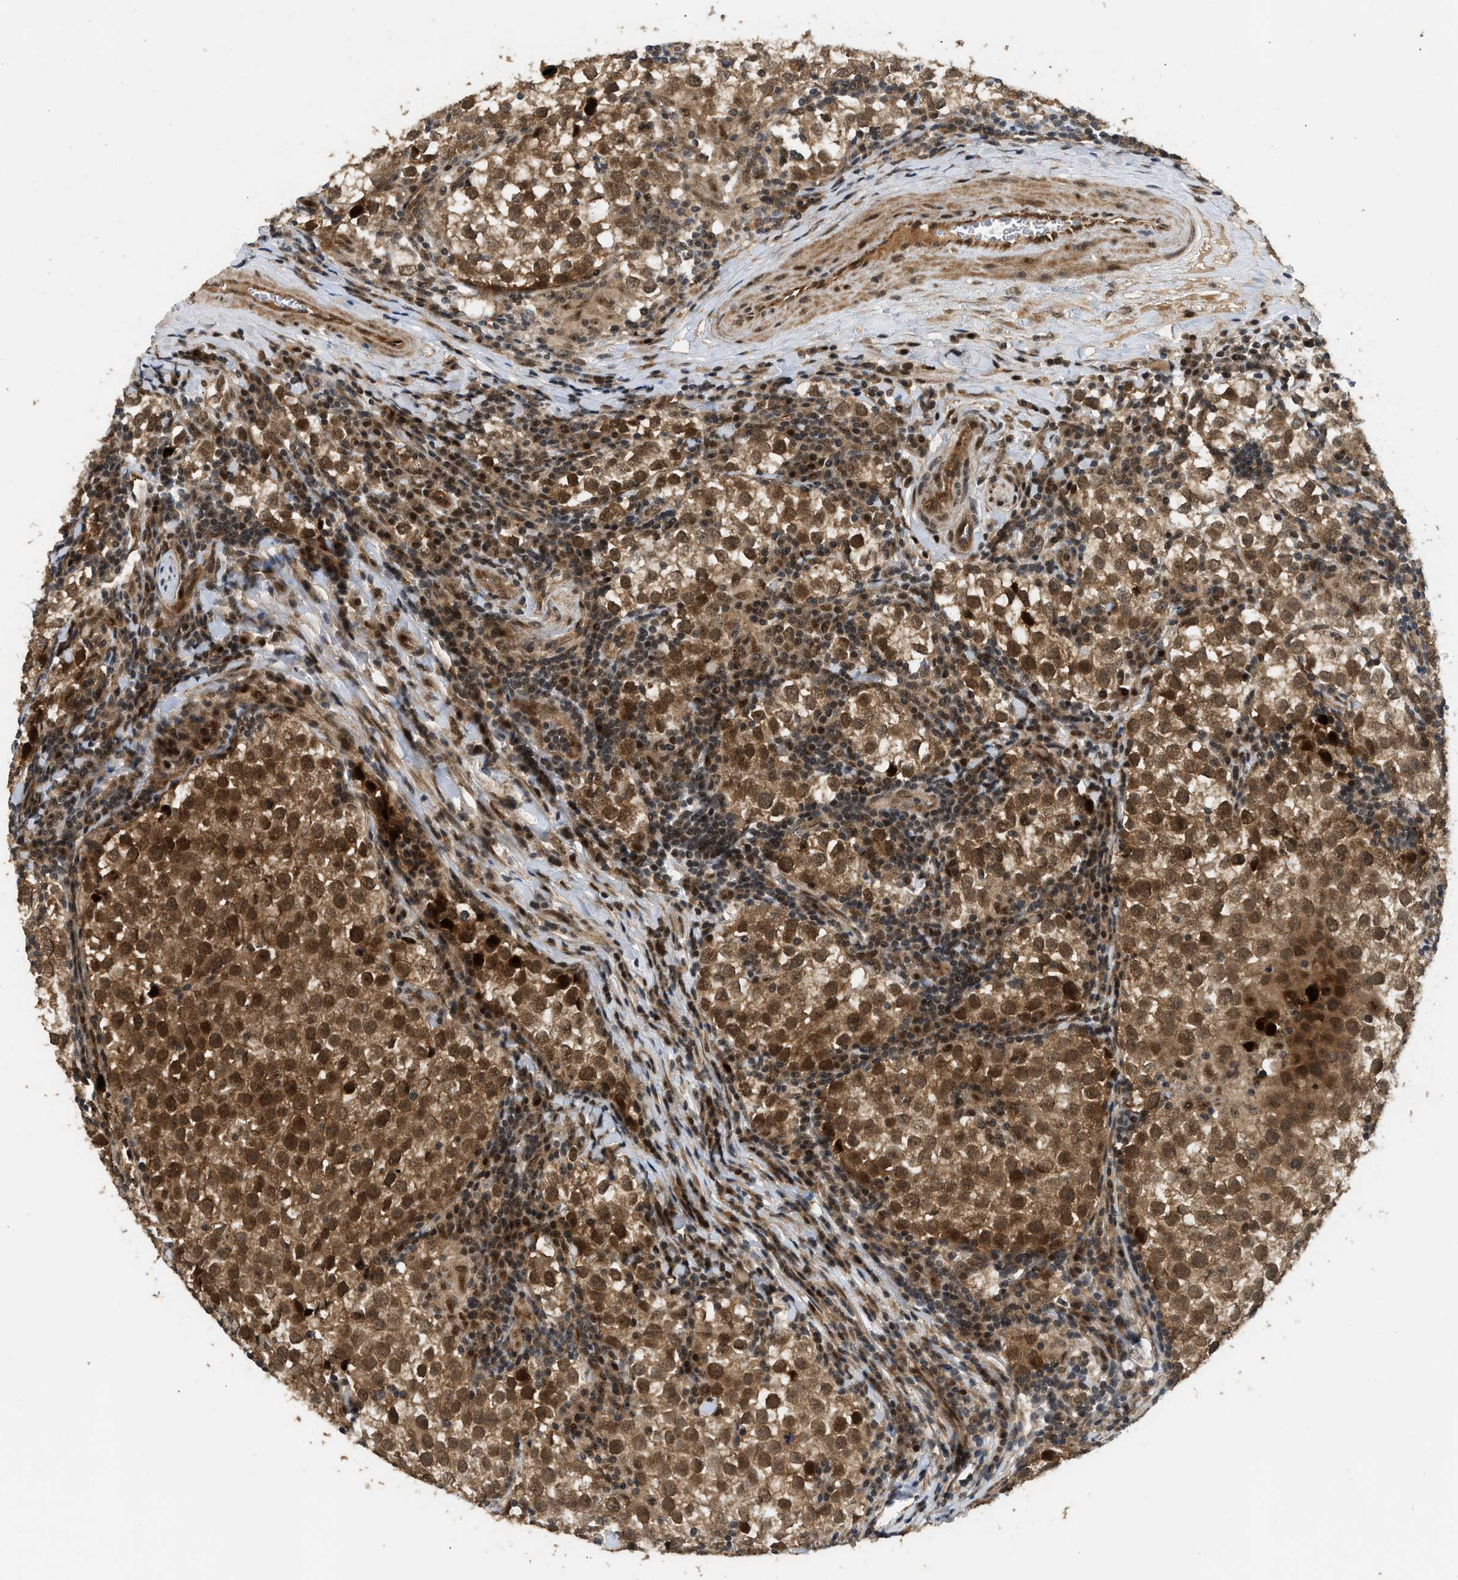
{"staining": {"intensity": "moderate", "quantity": ">75%", "location": "cytoplasmic/membranous,nuclear"}, "tissue": "testis cancer", "cell_type": "Tumor cells", "image_type": "cancer", "snomed": [{"axis": "morphology", "description": "Seminoma, NOS"}, {"axis": "morphology", "description": "Carcinoma, Embryonal, NOS"}, {"axis": "topography", "description": "Testis"}], "caption": "Protein expression analysis of embryonal carcinoma (testis) displays moderate cytoplasmic/membranous and nuclear staining in approximately >75% of tumor cells. (brown staining indicates protein expression, while blue staining denotes nuclei).", "gene": "GET1", "patient": {"sex": "male", "age": 36}}